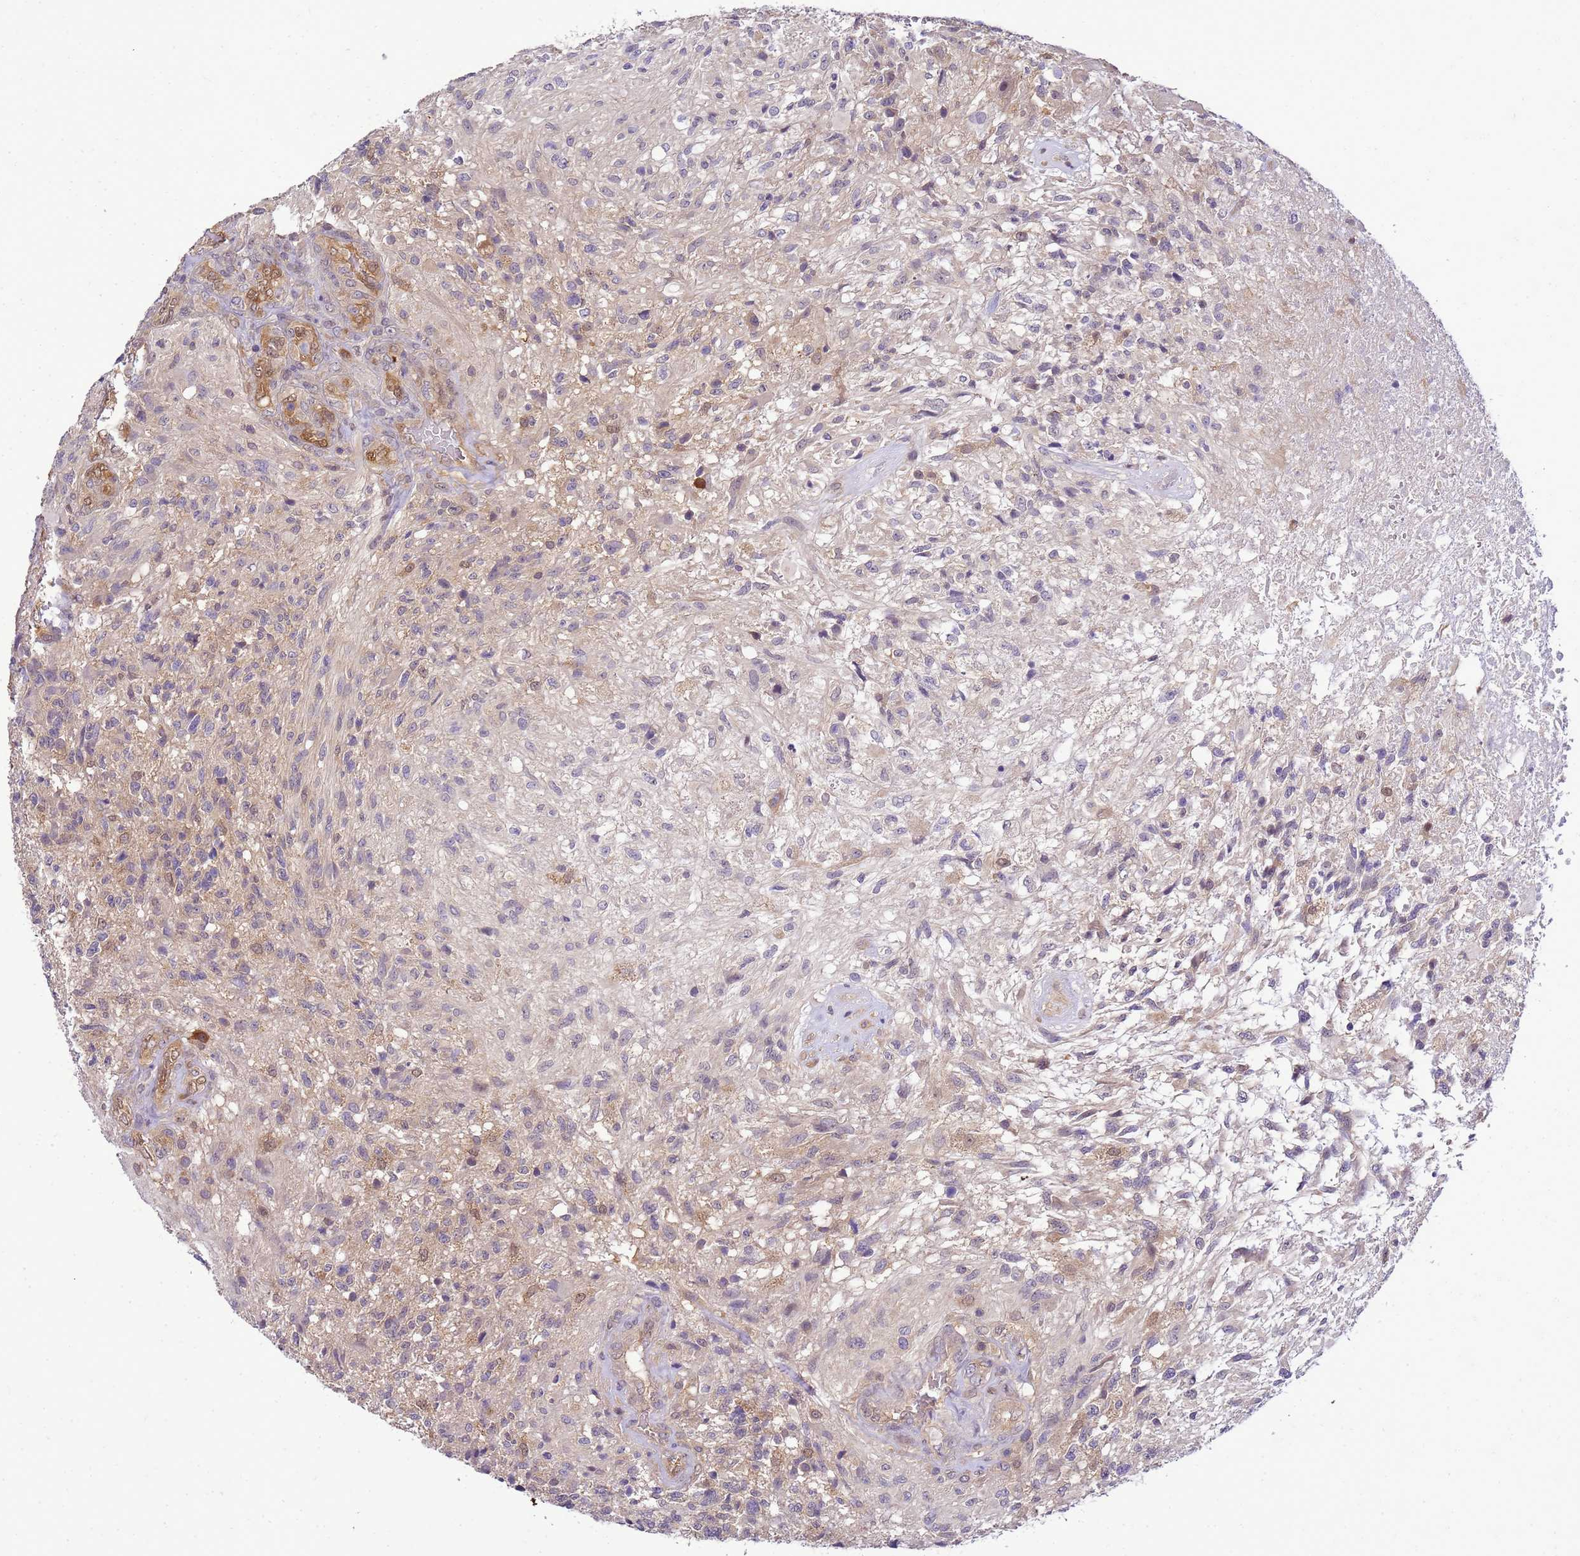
{"staining": {"intensity": "negative", "quantity": "none", "location": "none"}, "tissue": "glioma", "cell_type": "Tumor cells", "image_type": "cancer", "snomed": [{"axis": "morphology", "description": "Glioma, malignant, High grade"}, {"axis": "topography", "description": "Brain"}], "caption": "This is an IHC micrograph of malignant high-grade glioma. There is no positivity in tumor cells.", "gene": "DDI2", "patient": {"sex": "male", "age": 56}}